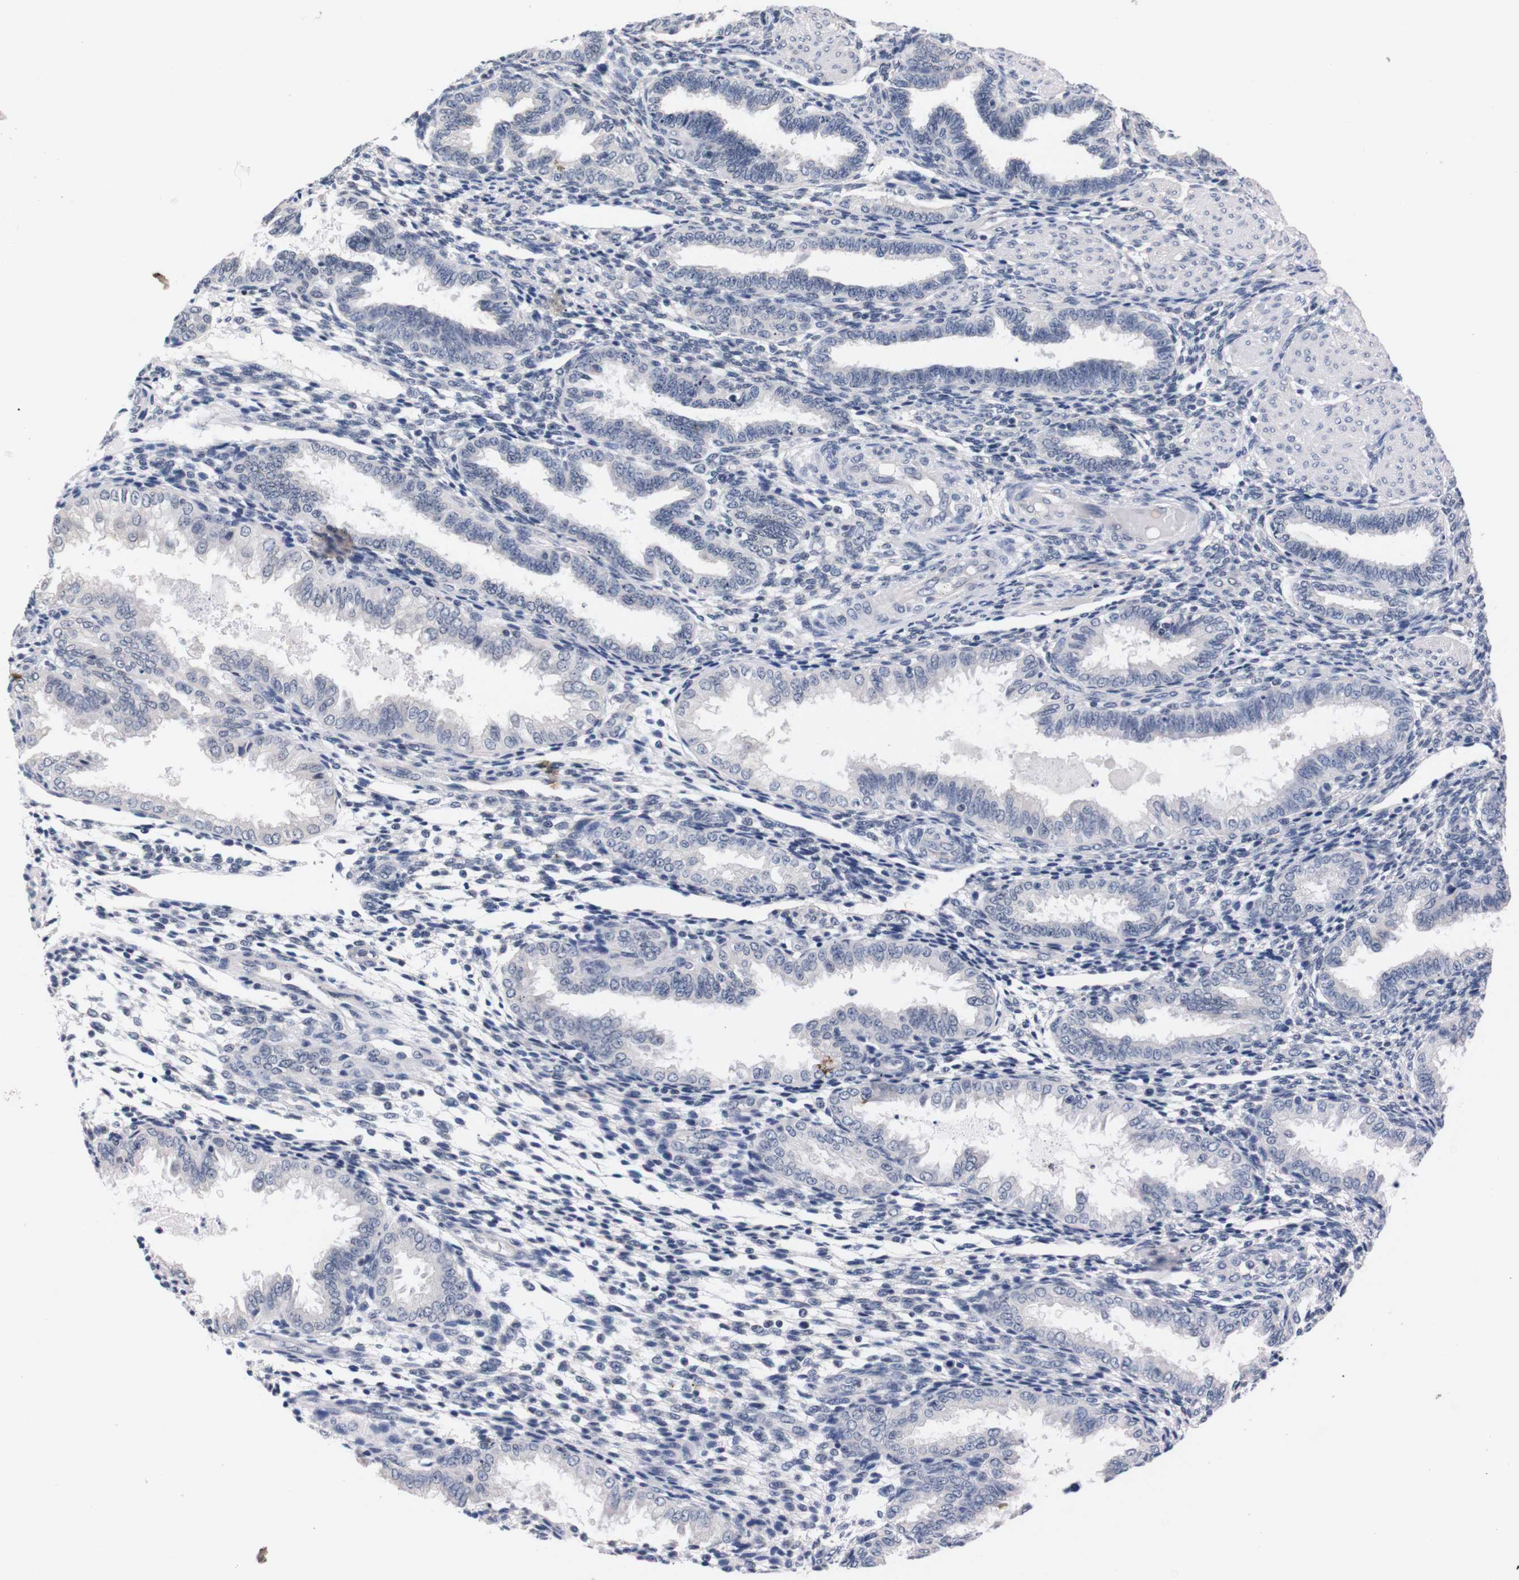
{"staining": {"intensity": "negative", "quantity": "none", "location": "none"}, "tissue": "endometrium", "cell_type": "Cells in endometrial stroma", "image_type": "normal", "snomed": [{"axis": "morphology", "description": "Normal tissue, NOS"}, {"axis": "topography", "description": "Endometrium"}], "caption": "A high-resolution image shows IHC staining of benign endometrium, which shows no significant positivity in cells in endometrial stroma.", "gene": "TNFRSF21", "patient": {"sex": "female", "age": 33}}